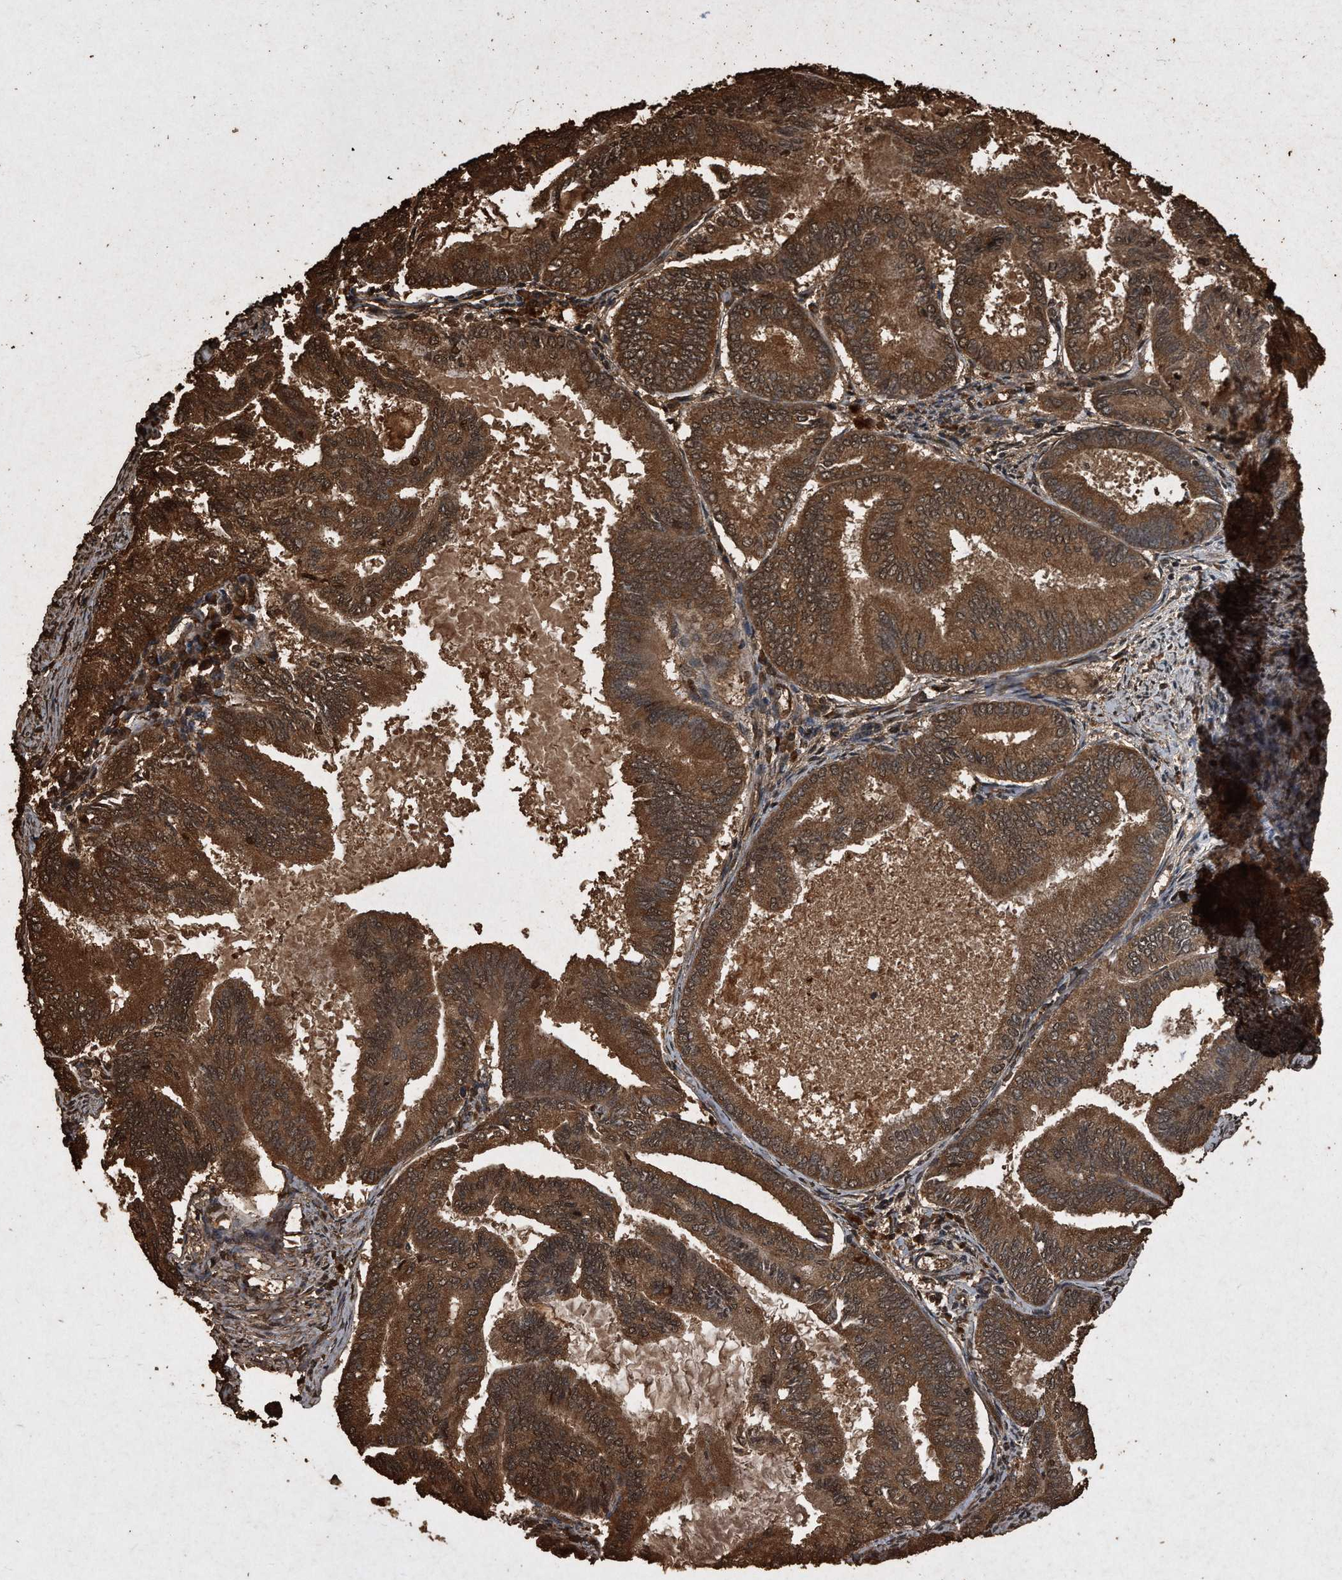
{"staining": {"intensity": "strong", "quantity": ">75%", "location": "cytoplasmic/membranous"}, "tissue": "endometrial cancer", "cell_type": "Tumor cells", "image_type": "cancer", "snomed": [{"axis": "morphology", "description": "Adenocarcinoma, NOS"}, {"axis": "topography", "description": "Endometrium"}], "caption": "Adenocarcinoma (endometrial) stained with a protein marker demonstrates strong staining in tumor cells.", "gene": "CFLAR", "patient": {"sex": "female", "age": 86}}